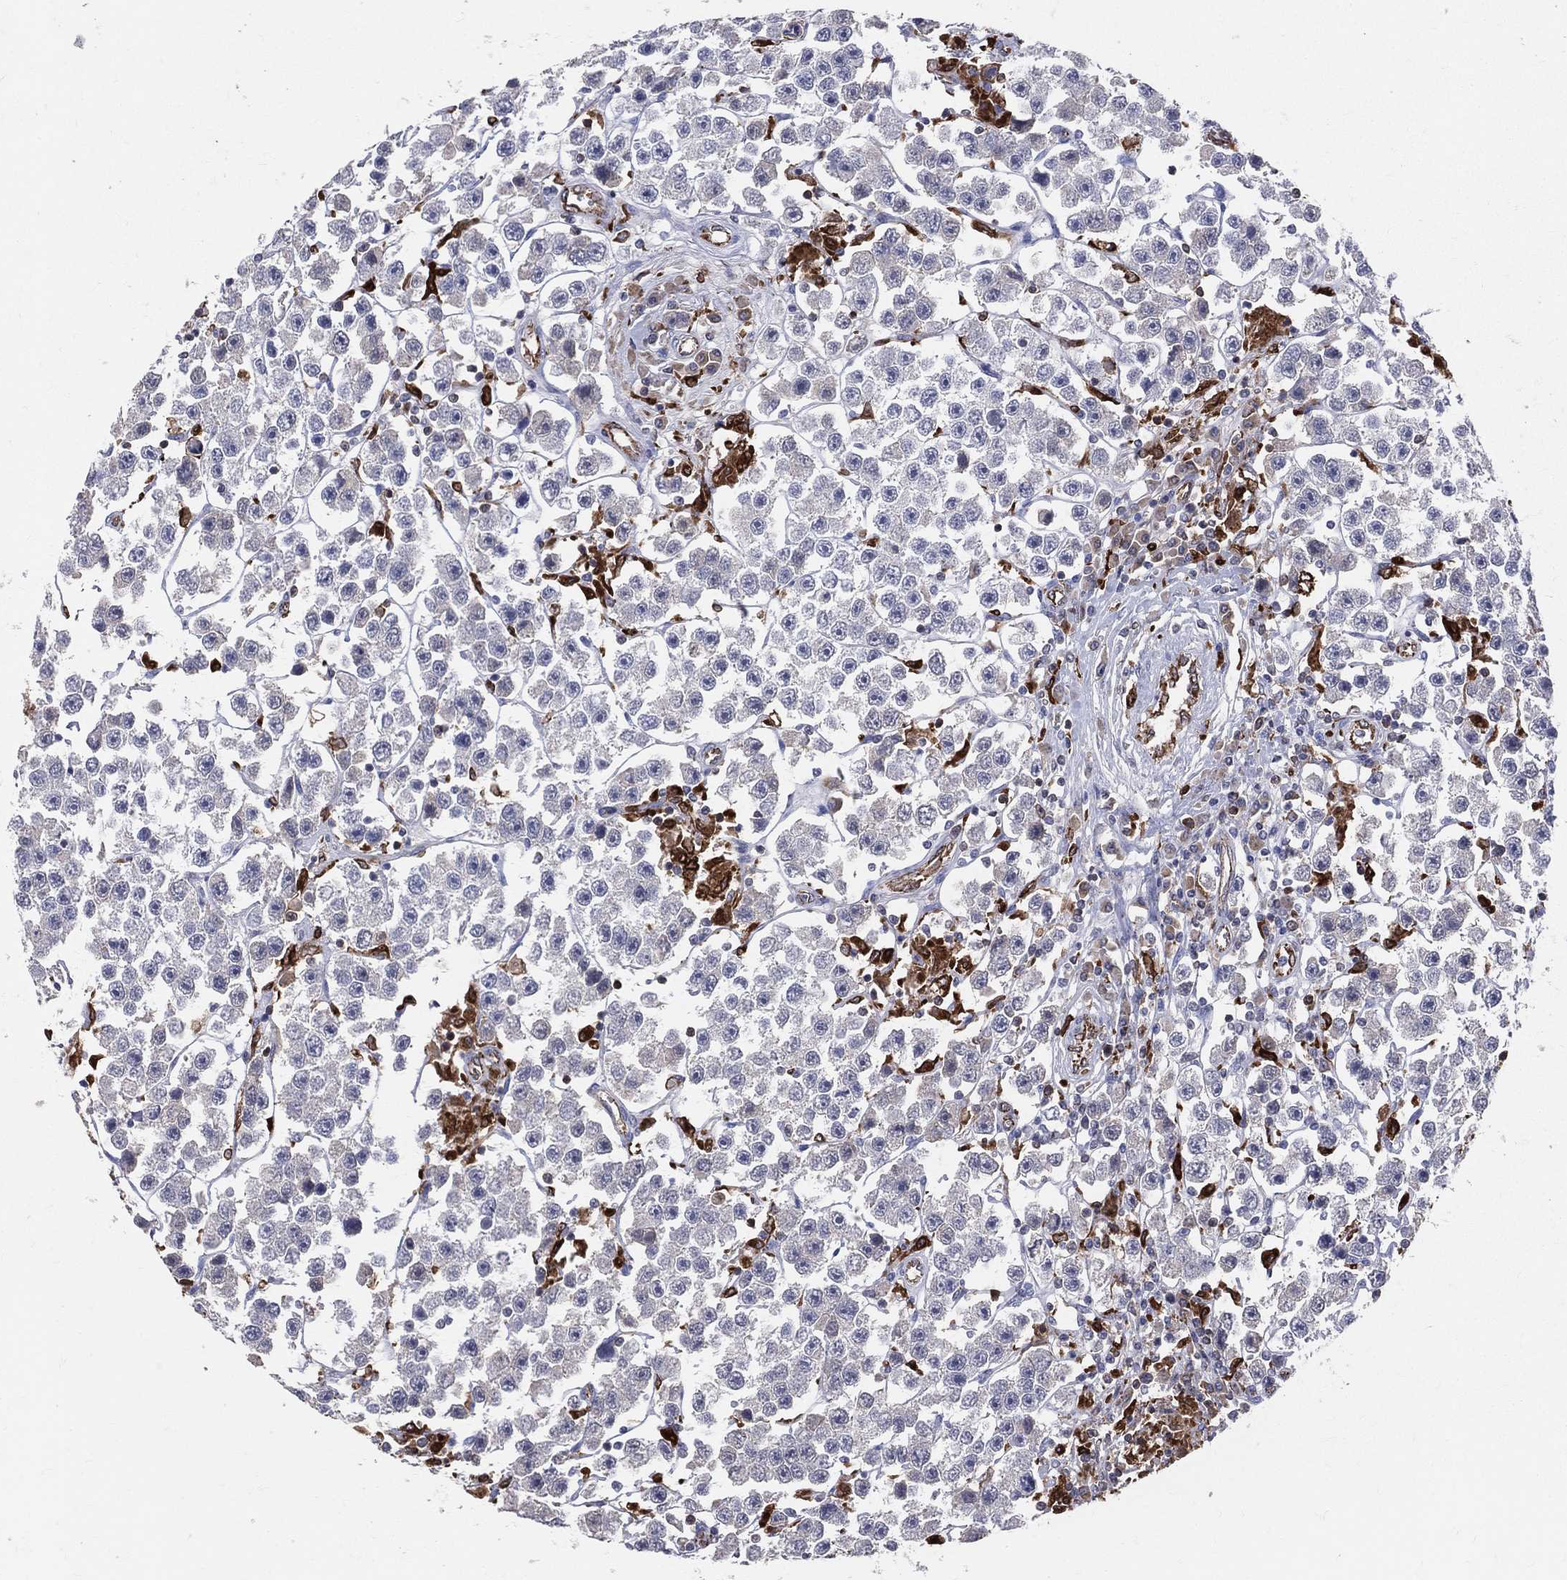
{"staining": {"intensity": "negative", "quantity": "none", "location": "none"}, "tissue": "testis cancer", "cell_type": "Tumor cells", "image_type": "cancer", "snomed": [{"axis": "morphology", "description": "Seminoma, NOS"}, {"axis": "topography", "description": "Testis"}], "caption": "An IHC photomicrograph of testis cancer is shown. There is no staining in tumor cells of testis cancer.", "gene": "CD74", "patient": {"sex": "male", "age": 45}}